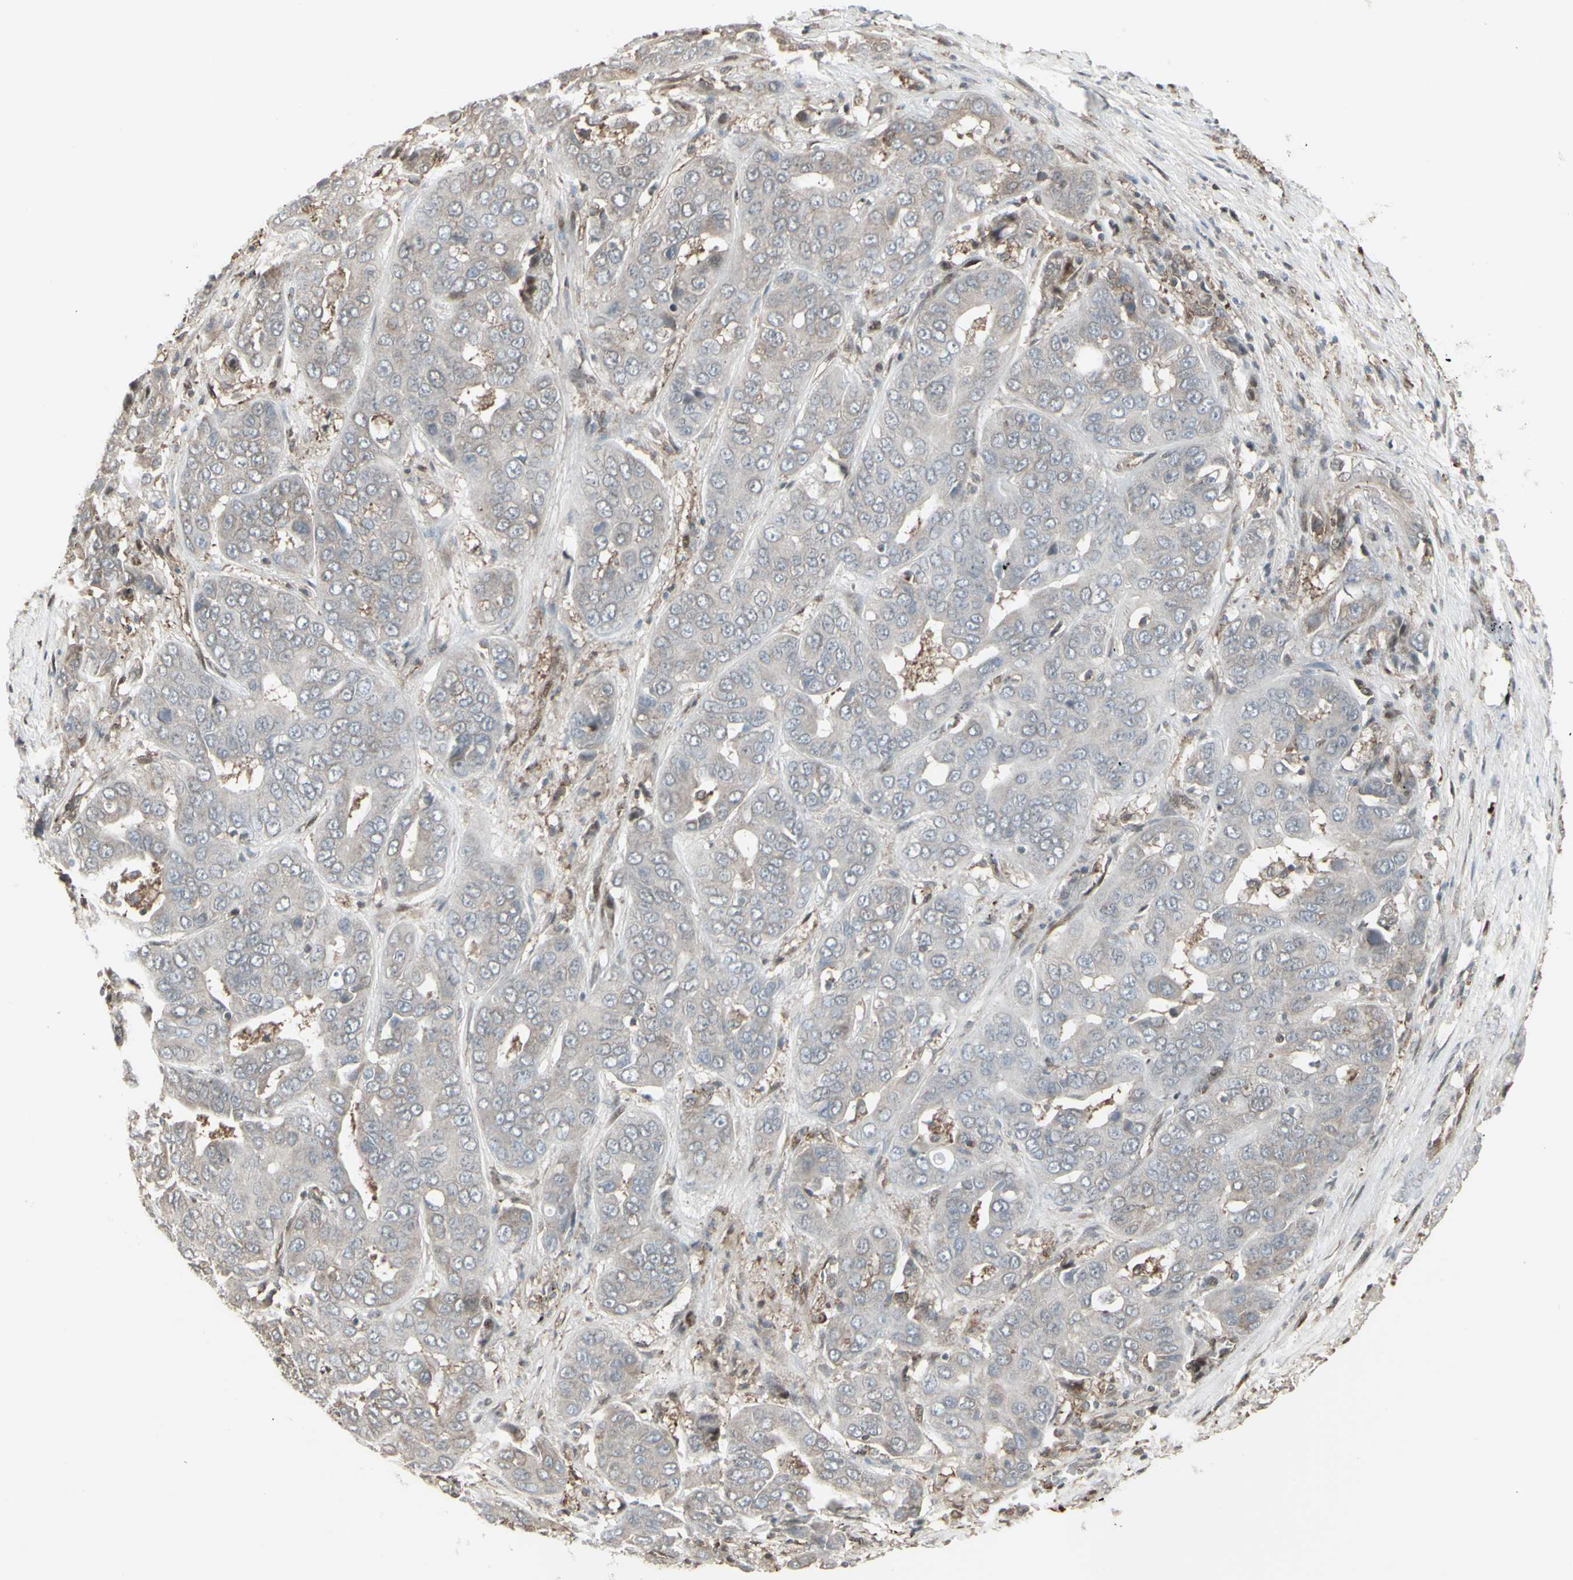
{"staining": {"intensity": "weak", "quantity": "<25%", "location": "cytoplasmic/membranous"}, "tissue": "liver cancer", "cell_type": "Tumor cells", "image_type": "cancer", "snomed": [{"axis": "morphology", "description": "Cholangiocarcinoma"}, {"axis": "topography", "description": "Liver"}], "caption": "High power microscopy micrograph of an immunohistochemistry (IHC) micrograph of liver cholangiocarcinoma, revealing no significant positivity in tumor cells.", "gene": "CD33", "patient": {"sex": "female", "age": 52}}